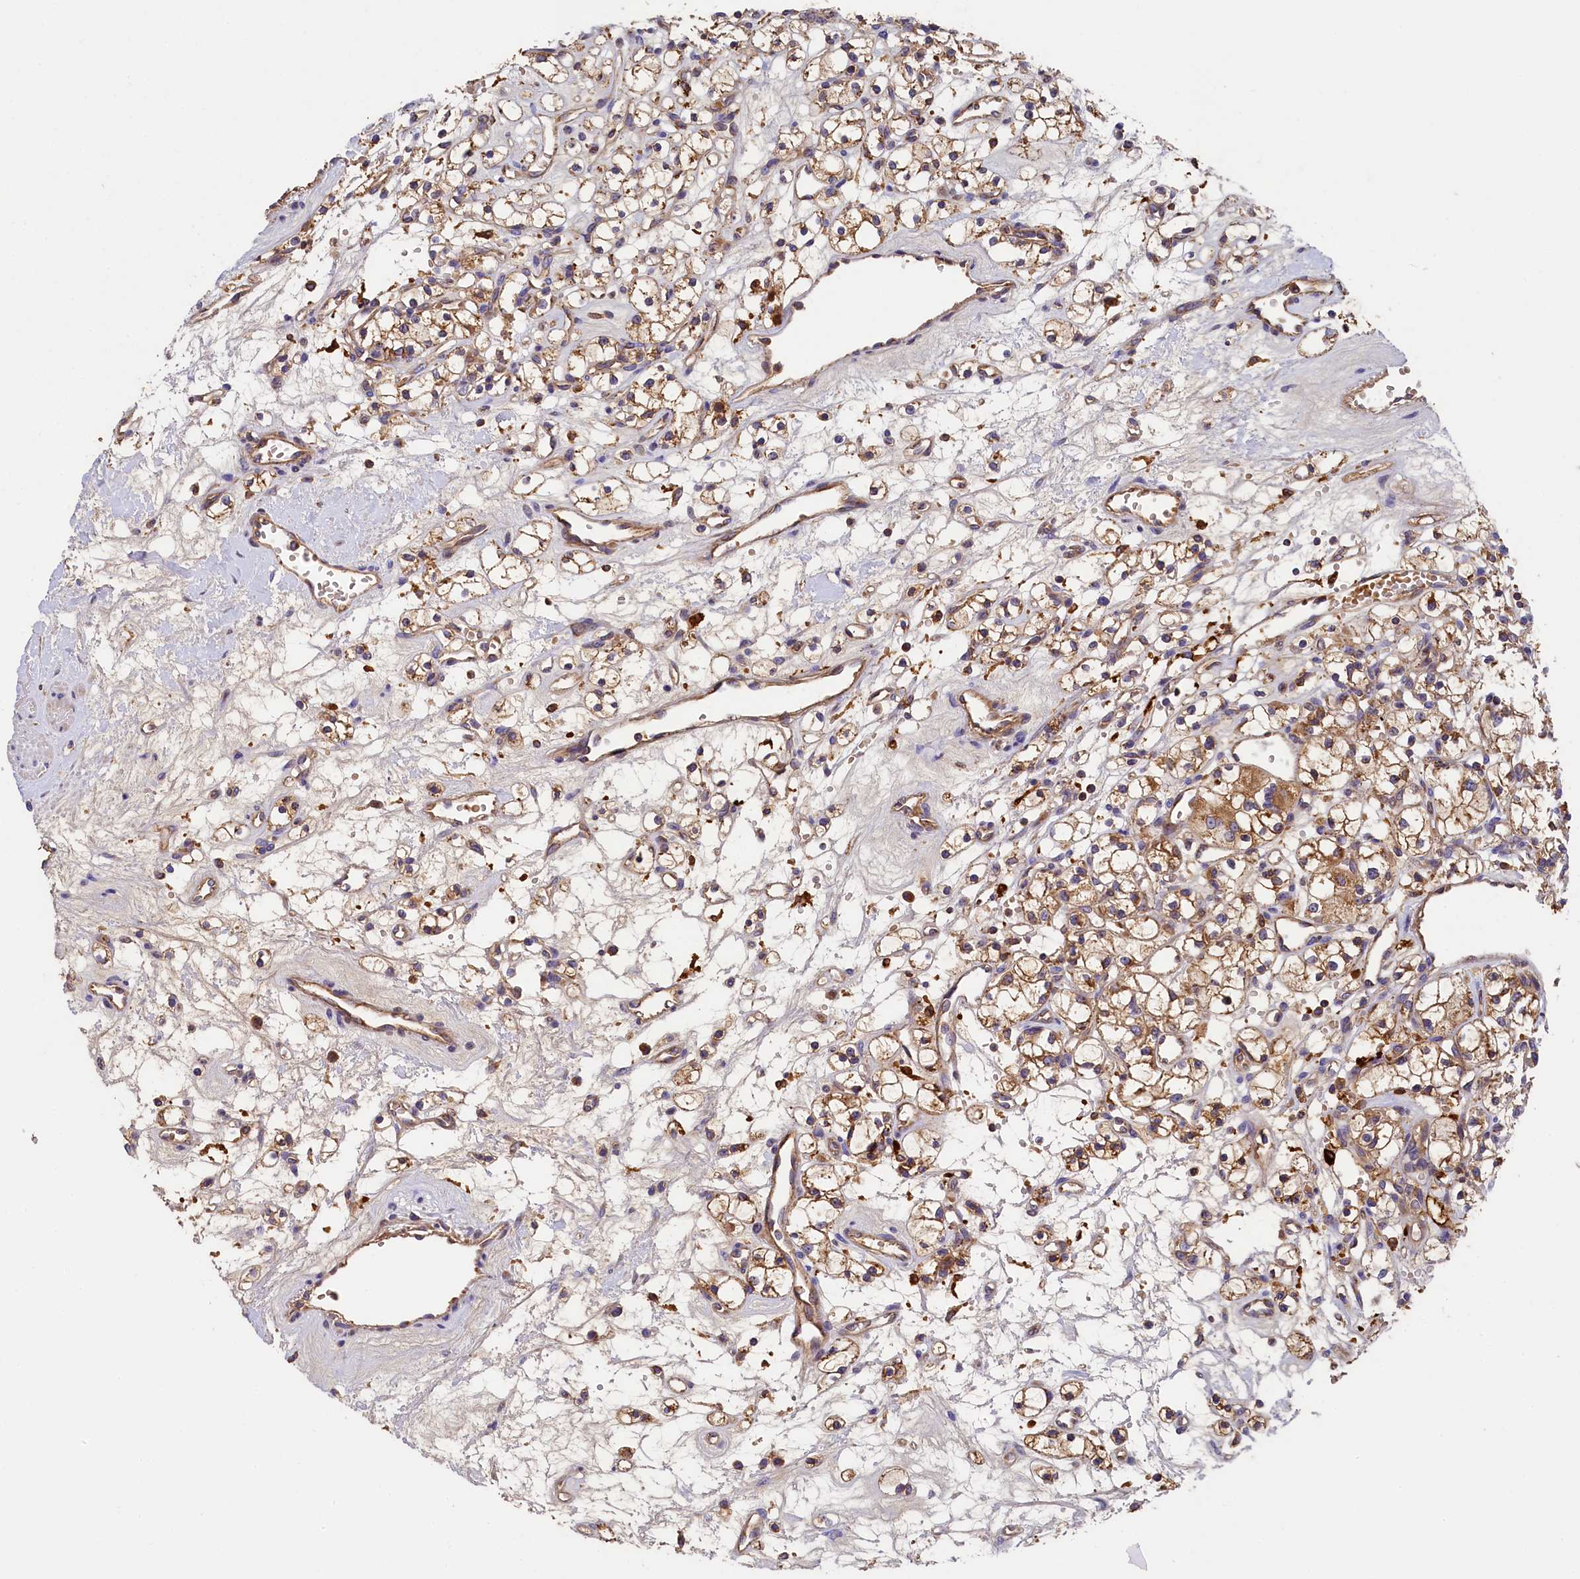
{"staining": {"intensity": "moderate", "quantity": ">75%", "location": "cytoplasmic/membranous"}, "tissue": "renal cancer", "cell_type": "Tumor cells", "image_type": "cancer", "snomed": [{"axis": "morphology", "description": "Adenocarcinoma, NOS"}, {"axis": "topography", "description": "Kidney"}], "caption": "Renal cancer stained with immunohistochemistry displays moderate cytoplasmic/membranous expression in about >75% of tumor cells.", "gene": "SEC31B", "patient": {"sex": "female", "age": 59}}